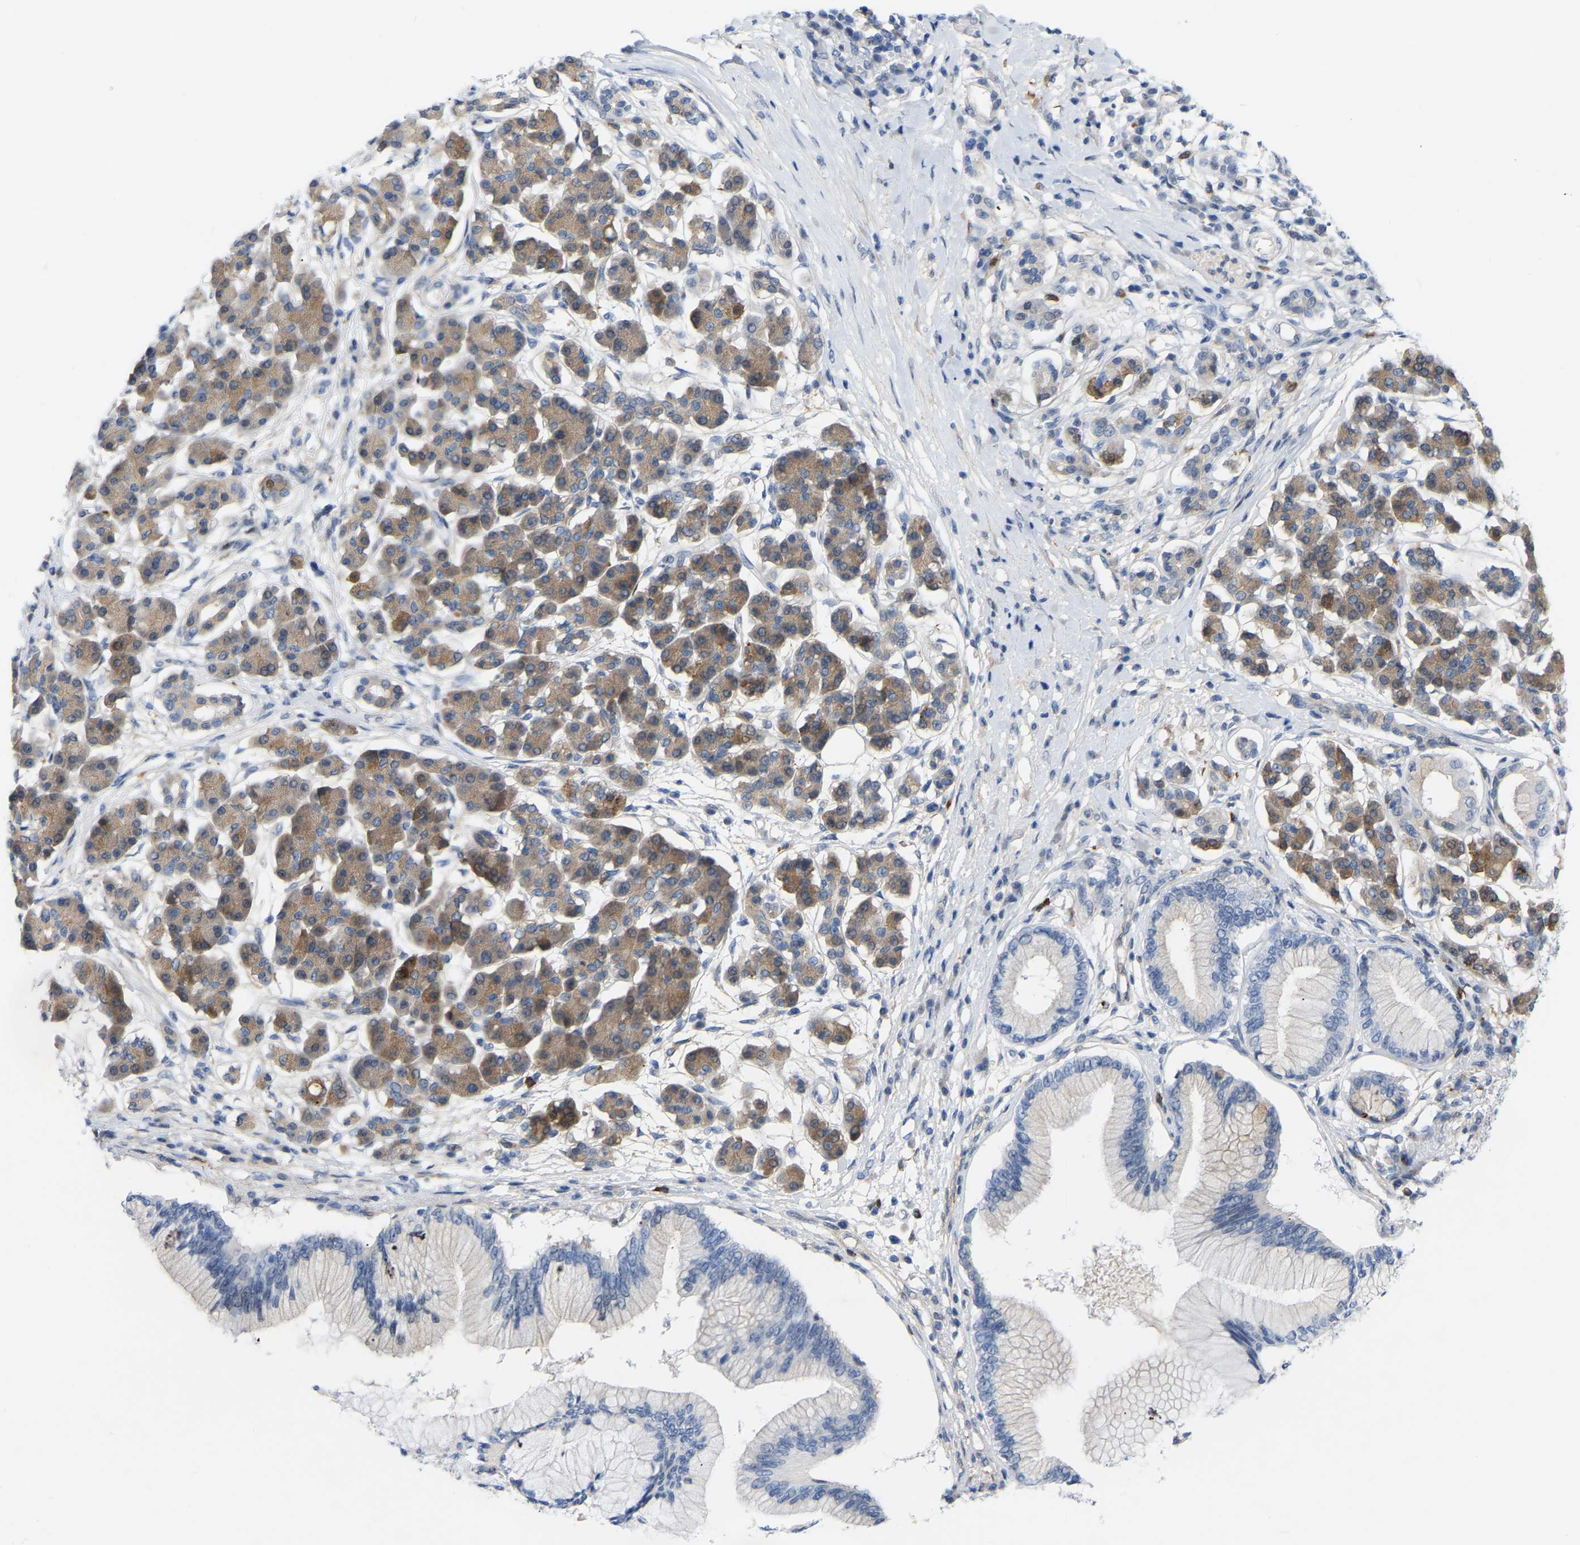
{"staining": {"intensity": "negative", "quantity": "none", "location": "none"}, "tissue": "pancreatic cancer", "cell_type": "Tumor cells", "image_type": "cancer", "snomed": [{"axis": "morphology", "description": "Adenocarcinoma, NOS"}, {"axis": "topography", "description": "Pancreas"}], "caption": "This is an IHC micrograph of human pancreatic cancer. There is no staining in tumor cells.", "gene": "ABTB2", "patient": {"sex": "male", "age": 77}}